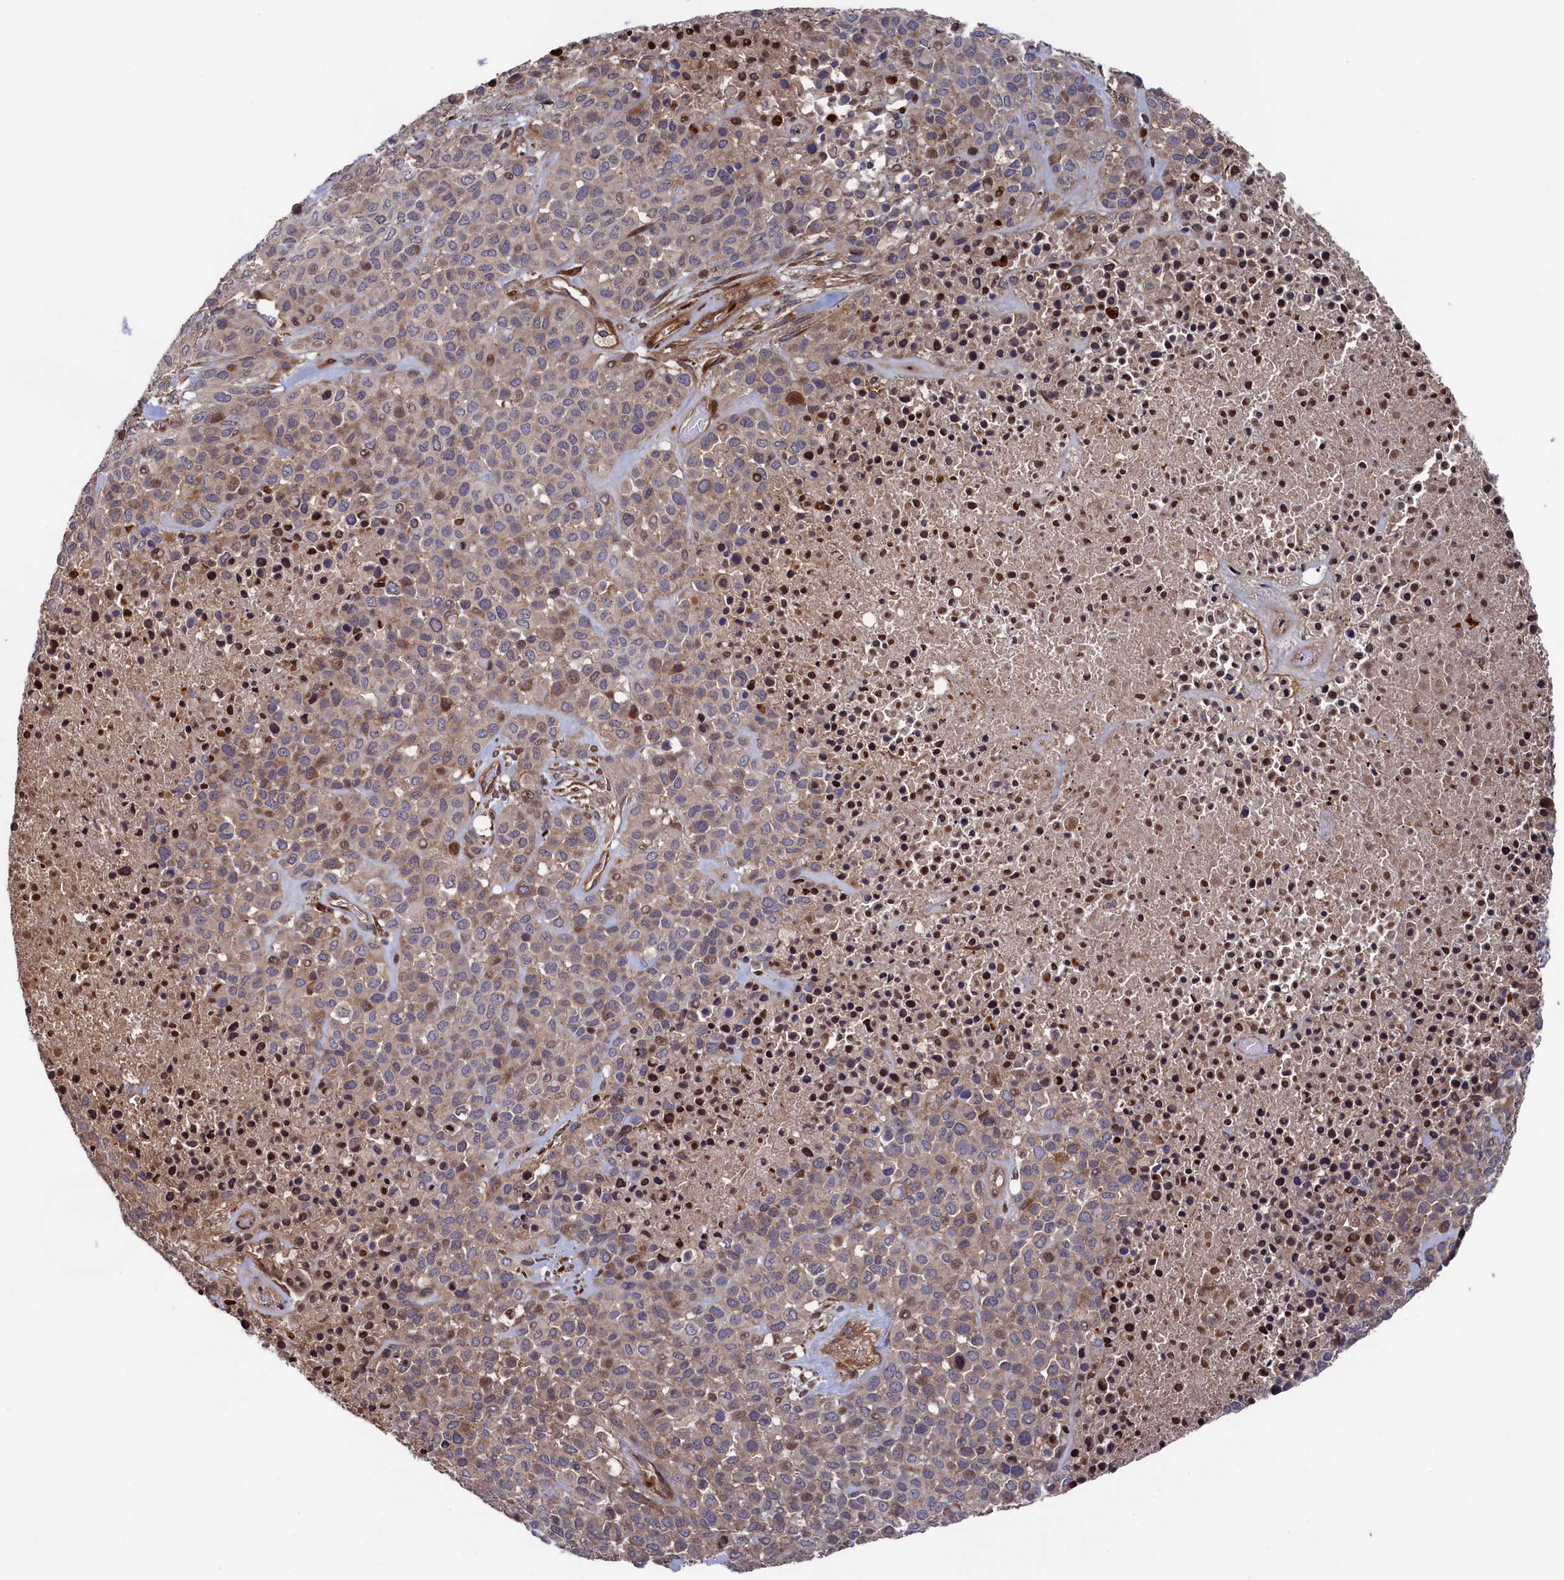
{"staining": {"intensity": "moderate", "quantity": "25%-75%", "location": "cytoplasmic/membranous"}, "tissue": "melanoma", "cell_type": "Tumor cells", "image_type": "cancer", "snomed": [{"axis": "morphology", "description": "Malignant melanoma, Metastatic site"}, {"axis": "topography", "description": "Skin"}], "caption": "Brown immunohistochemical staining in melanoma exhibits moderate cytoplasmic/membranous expression in about 25%-75% of tumor cells.", "gene": "ZNF891", "patient": {"sex": "female", "age": 81}}